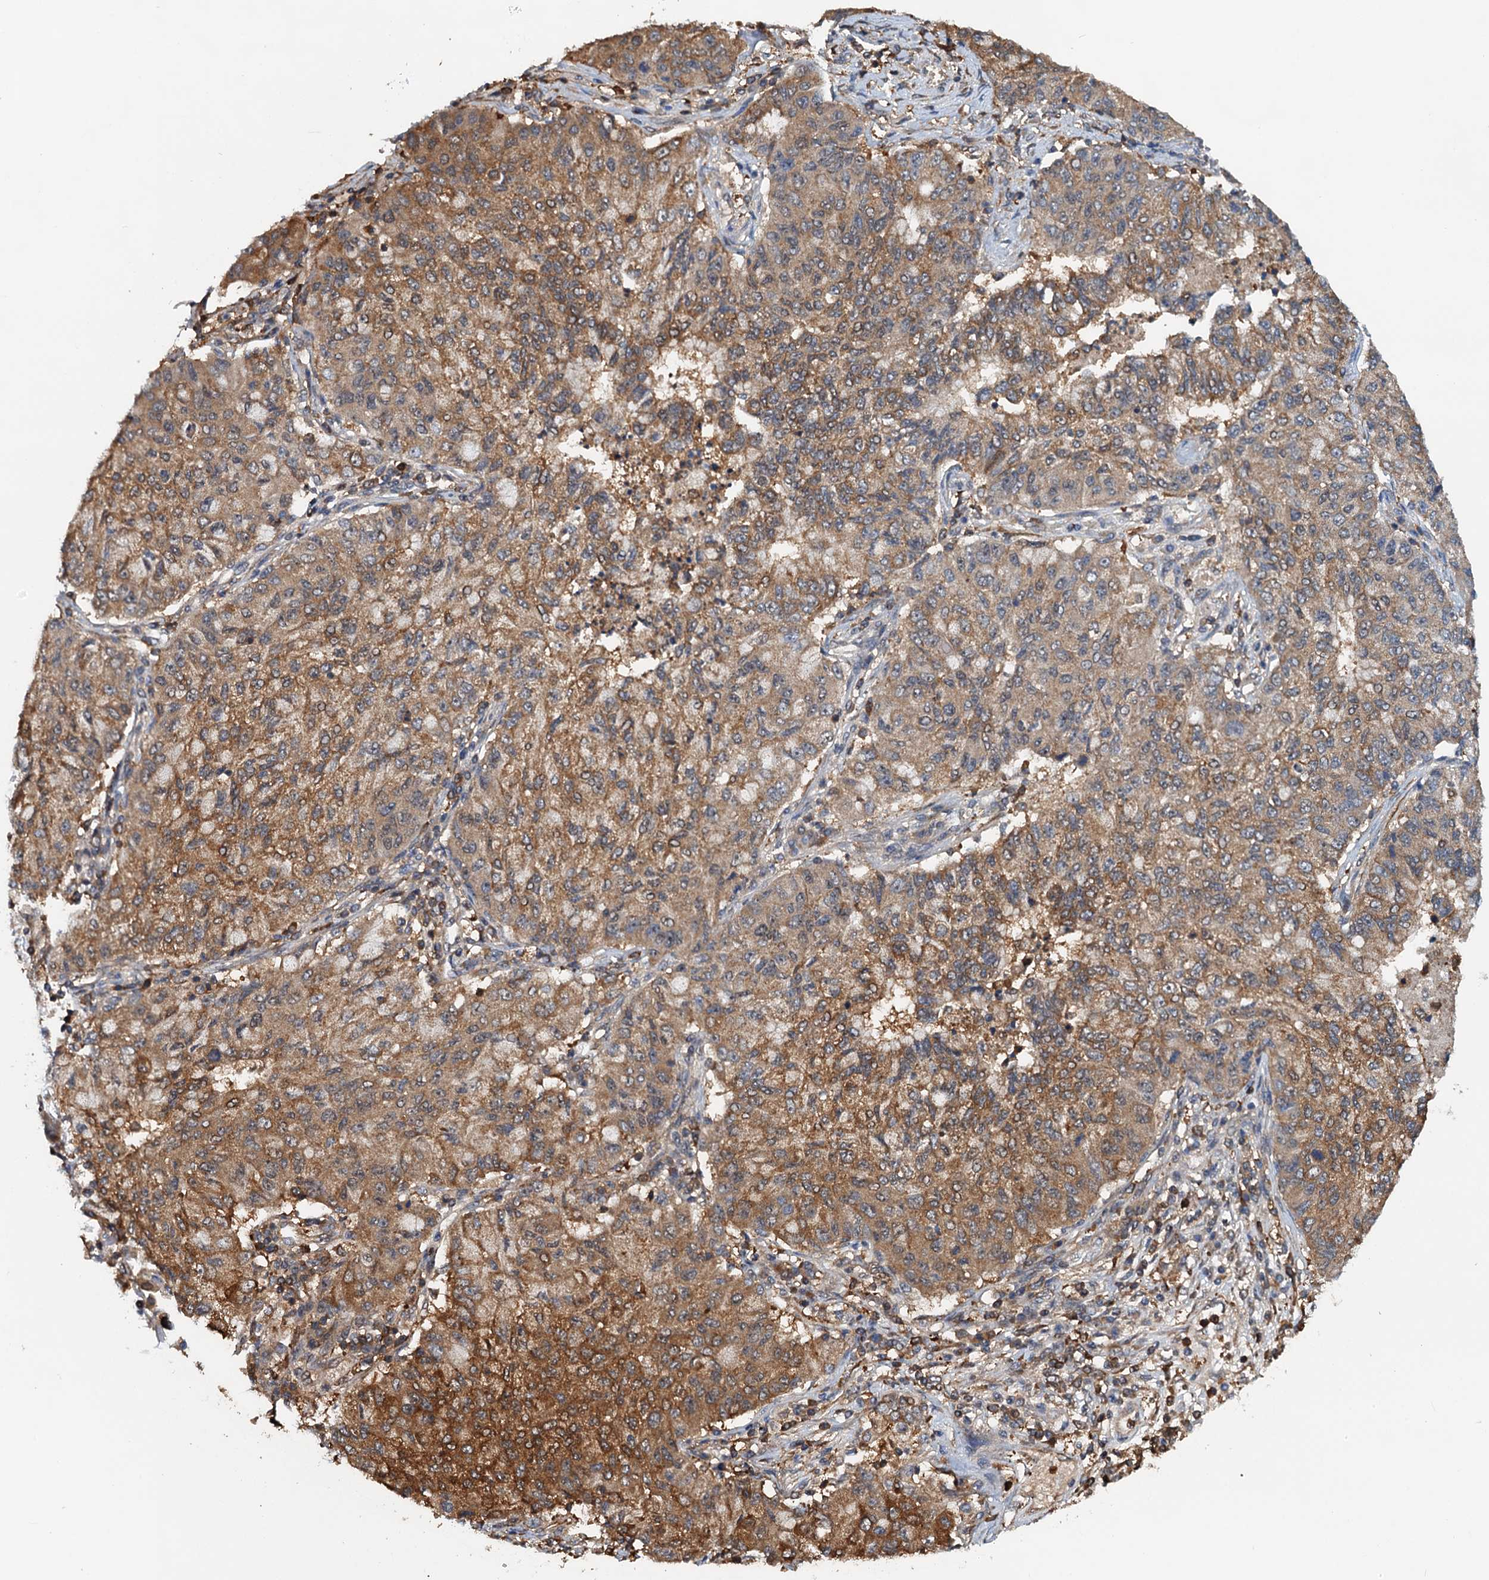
{"staining": {"intensity": "moderate", "quantity": ">75%", "location": "cytoplasmic/membranous"}, "tissue": "lung cancer", "cell_type": "Tumor cells", "image_type": "cancer", "snomed": [{"axis": "morphology", "description": "Squamous cell carcinoma, NOS"}, {"axis": "topography", "description": "Lung"}], "caption": "This histopathology image demonstrates immunohistochemistry (IHC) staining of lung cancer, with medium moderate cytoplasmic/membranous positivity in approximately >75% of tumor cells.", "gene": "USP6NL", "patient": {"sex": "male", "age": 74}}